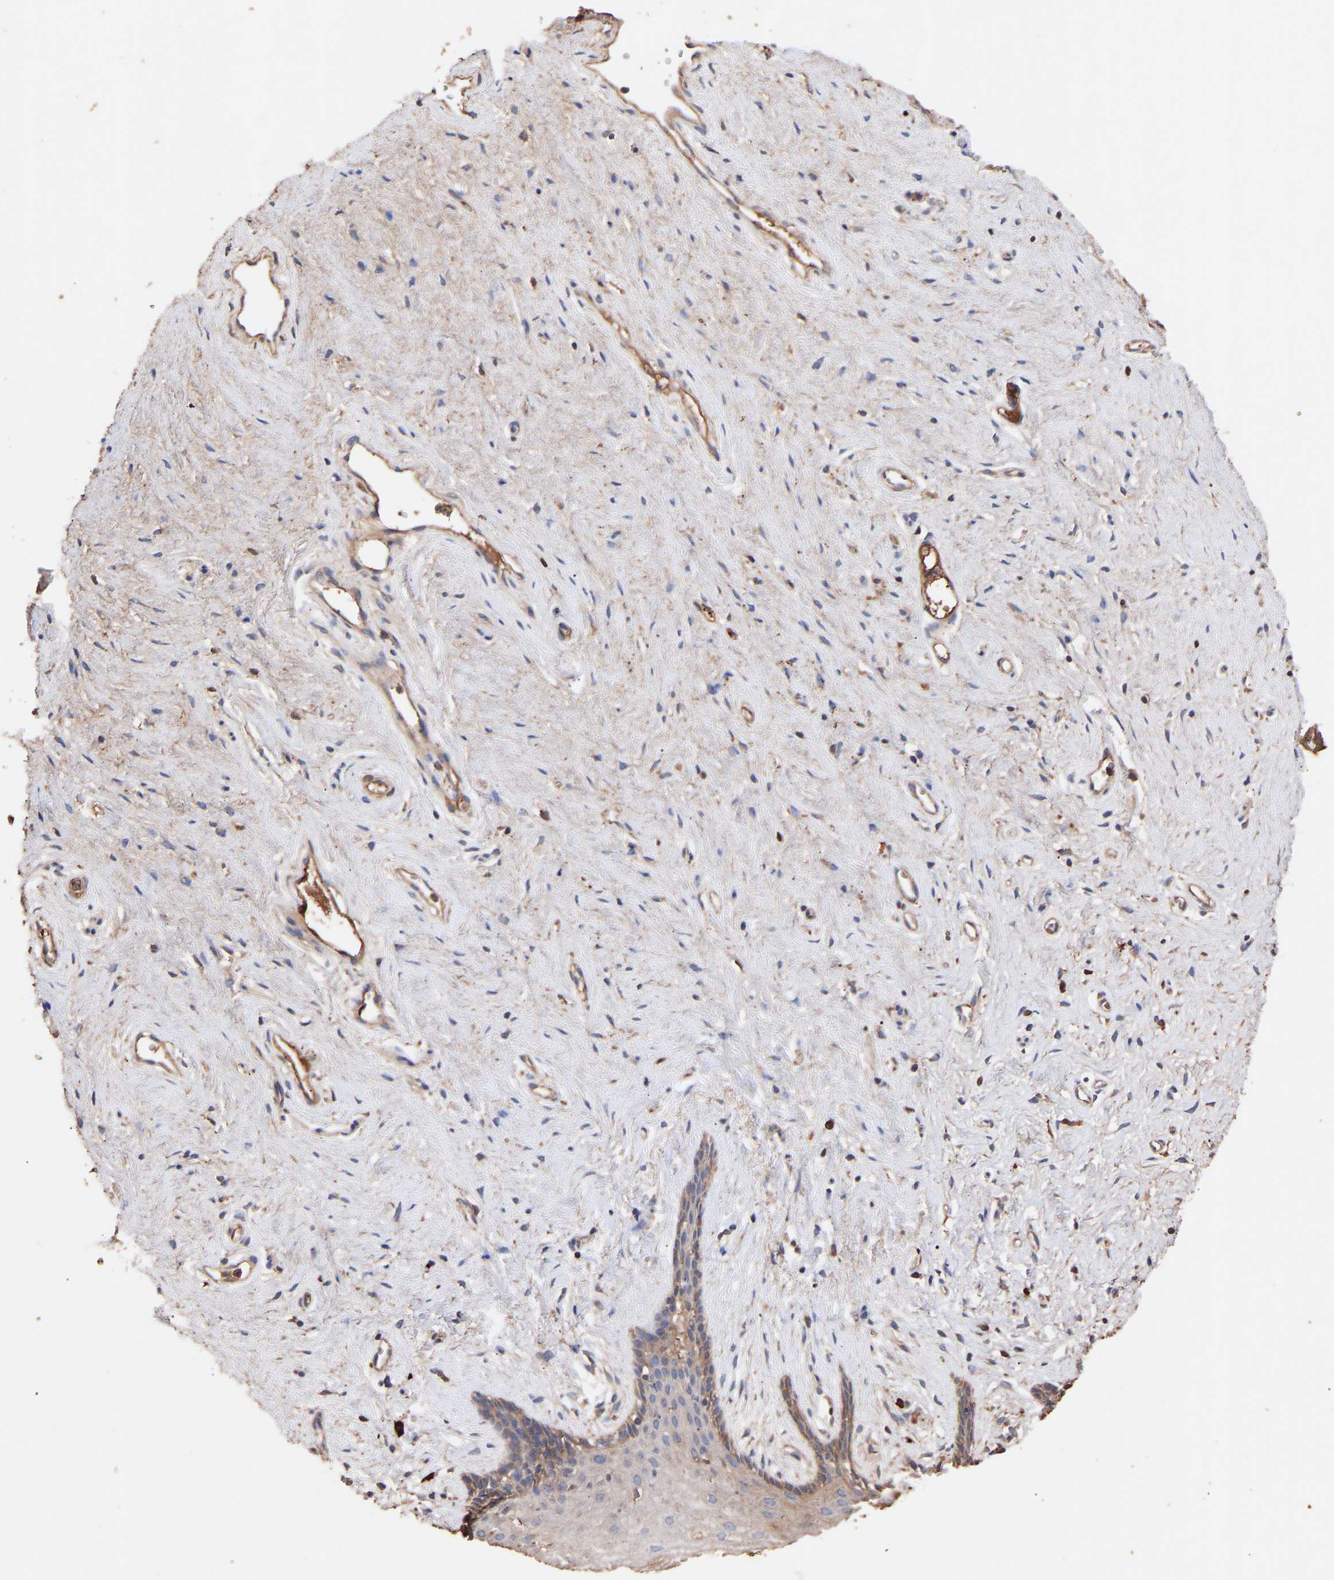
{"staining": {"intensity": "moderate", "quantity": "25%-75%", "location": "cytoplasmic/membranous"}, "tissue": "vagina", "cell_type": "Squamous epithelial cells", "image_type": "normal", "snomed": [{"axis": "morphology", "description": "Normal tissue, NOS"}, {"axis": "topography", "description": "Vagina"}], "caption": "Immunohistochemical staining of unremarkable human vagina demonstrates medium levels of moderate cytoplasmic/membranous staining in about 25%-75% of squamous epithelial cells.", "gene": "TMEM268", "patient": {"sex": "female", "age": 44}}